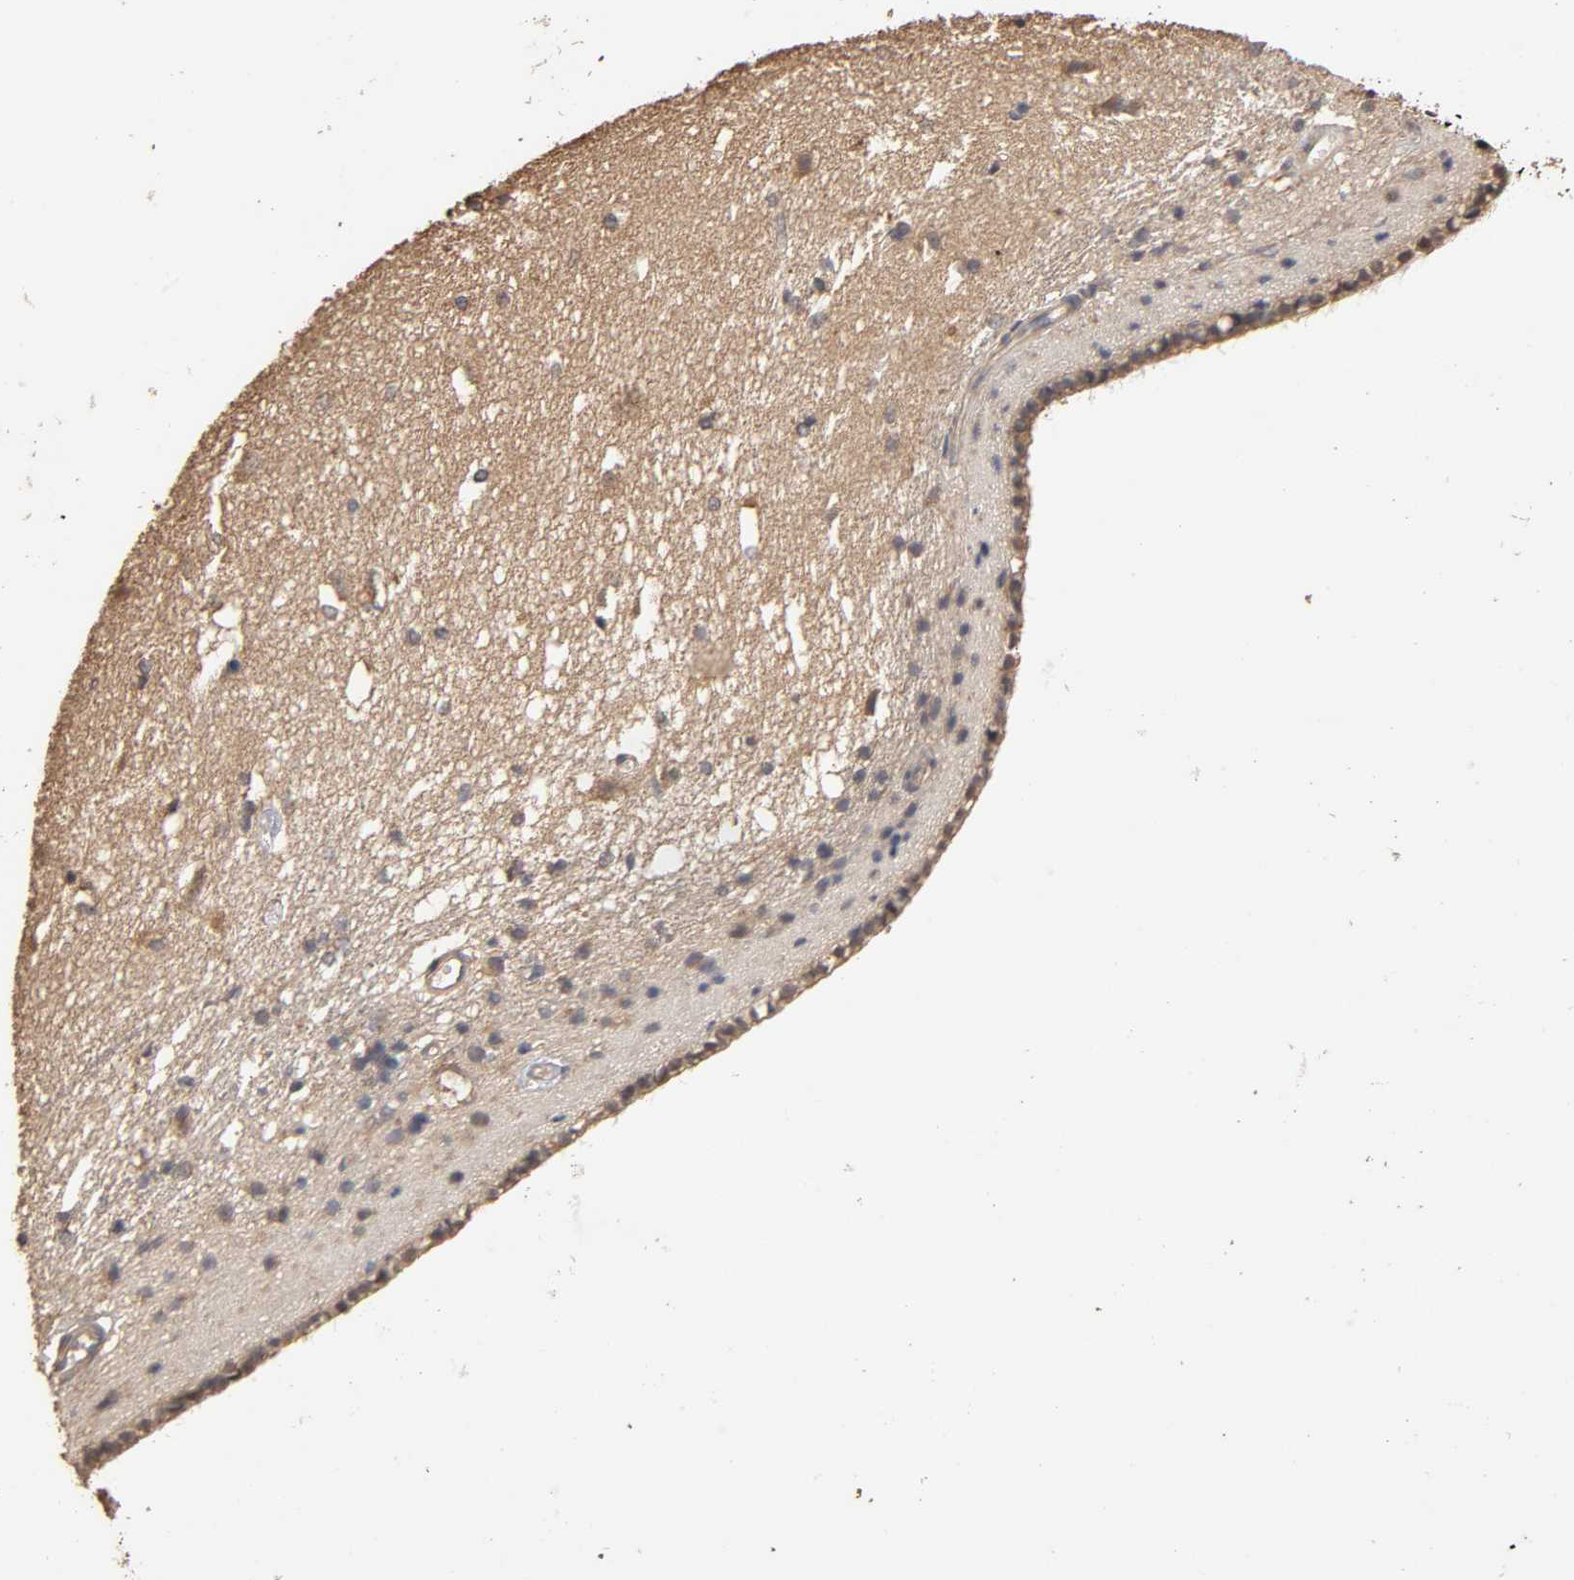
{"staining": {"intensity": "moderate", "quantity": "25%-75%", "location": "cytoplasmic/membranous"}, "tissue": "caudate", "cell_type": "Glial cells", "image_type": "normal", "snomed": [{"axis": "morphology", "description": "Normal tissue, NOS"}, {"axis": "topography", "description": "Lateral ventricle wall"}], "caption": "Protein staining displays moderate cytoplasmic/membranous expression in approximately 25%-75% of glial cells in benign caudate. Nuclei are stained in blue.", "gene": "ARHGEF7", "patient": {"sex": "female", "age": 19}}